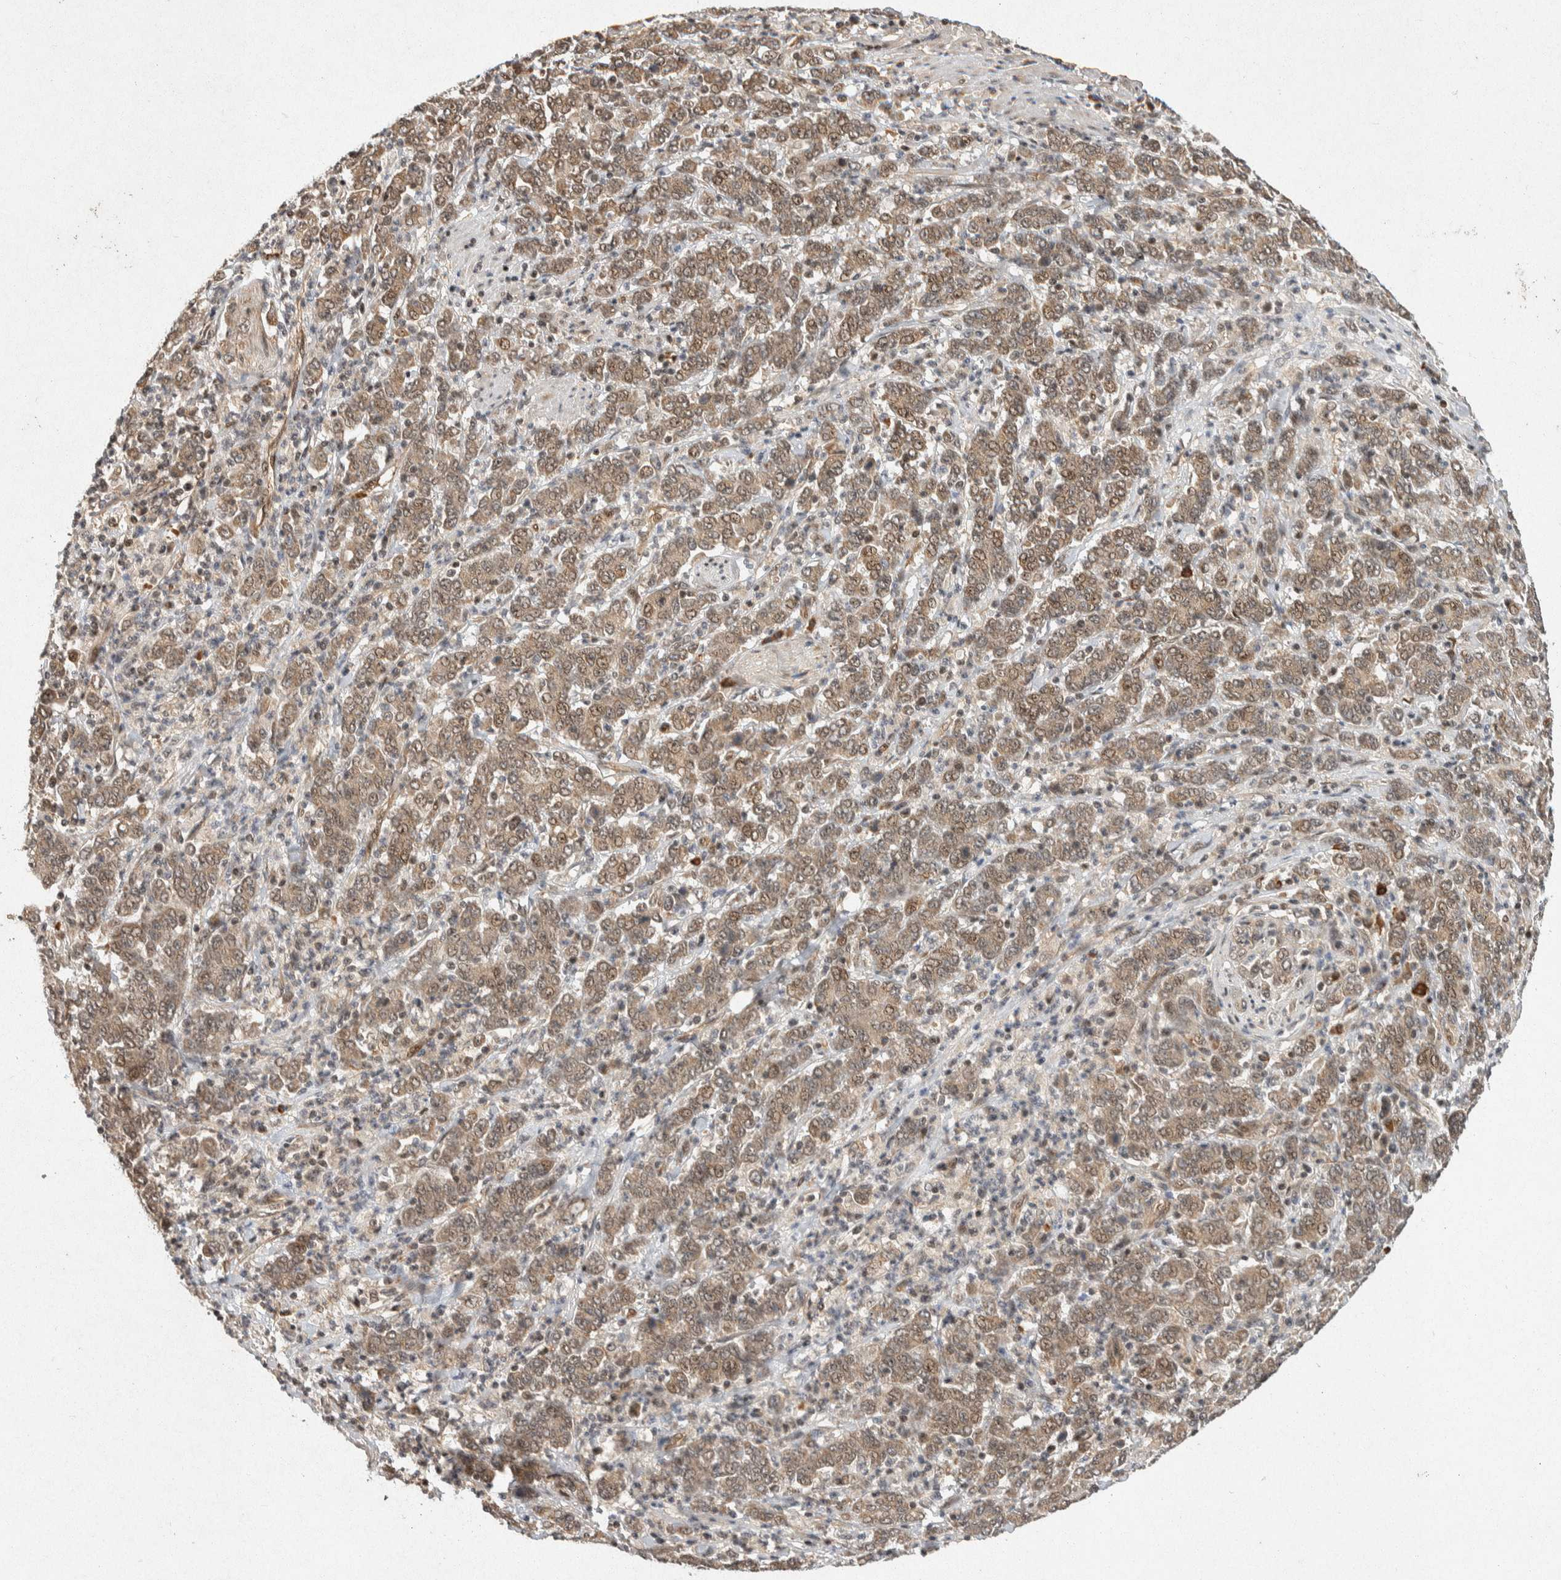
{"staining": {"intensity": "moderate", "quantity": ">75%", "location": "cytoplasmic/membranous,nuclear"}, "tissue": "stomach cancer", "cell_type": "Tumor cells", "image_type": "cancer", "snomed": [{"axis": "morphology", "description": "Adenocarcinoma, NOS"}, {"axis": "topography", "description": "Stomach, lower"}], "caption": "Stomach cancer (adenocarcinoma) stained for a protein (brown) displays moderate cytoplasmic/membranous and nuclear positive positivity in approximately >75% of tumor cells.", "gene": "TOR1B", "patient": {"sex": "female", "age": 71}}